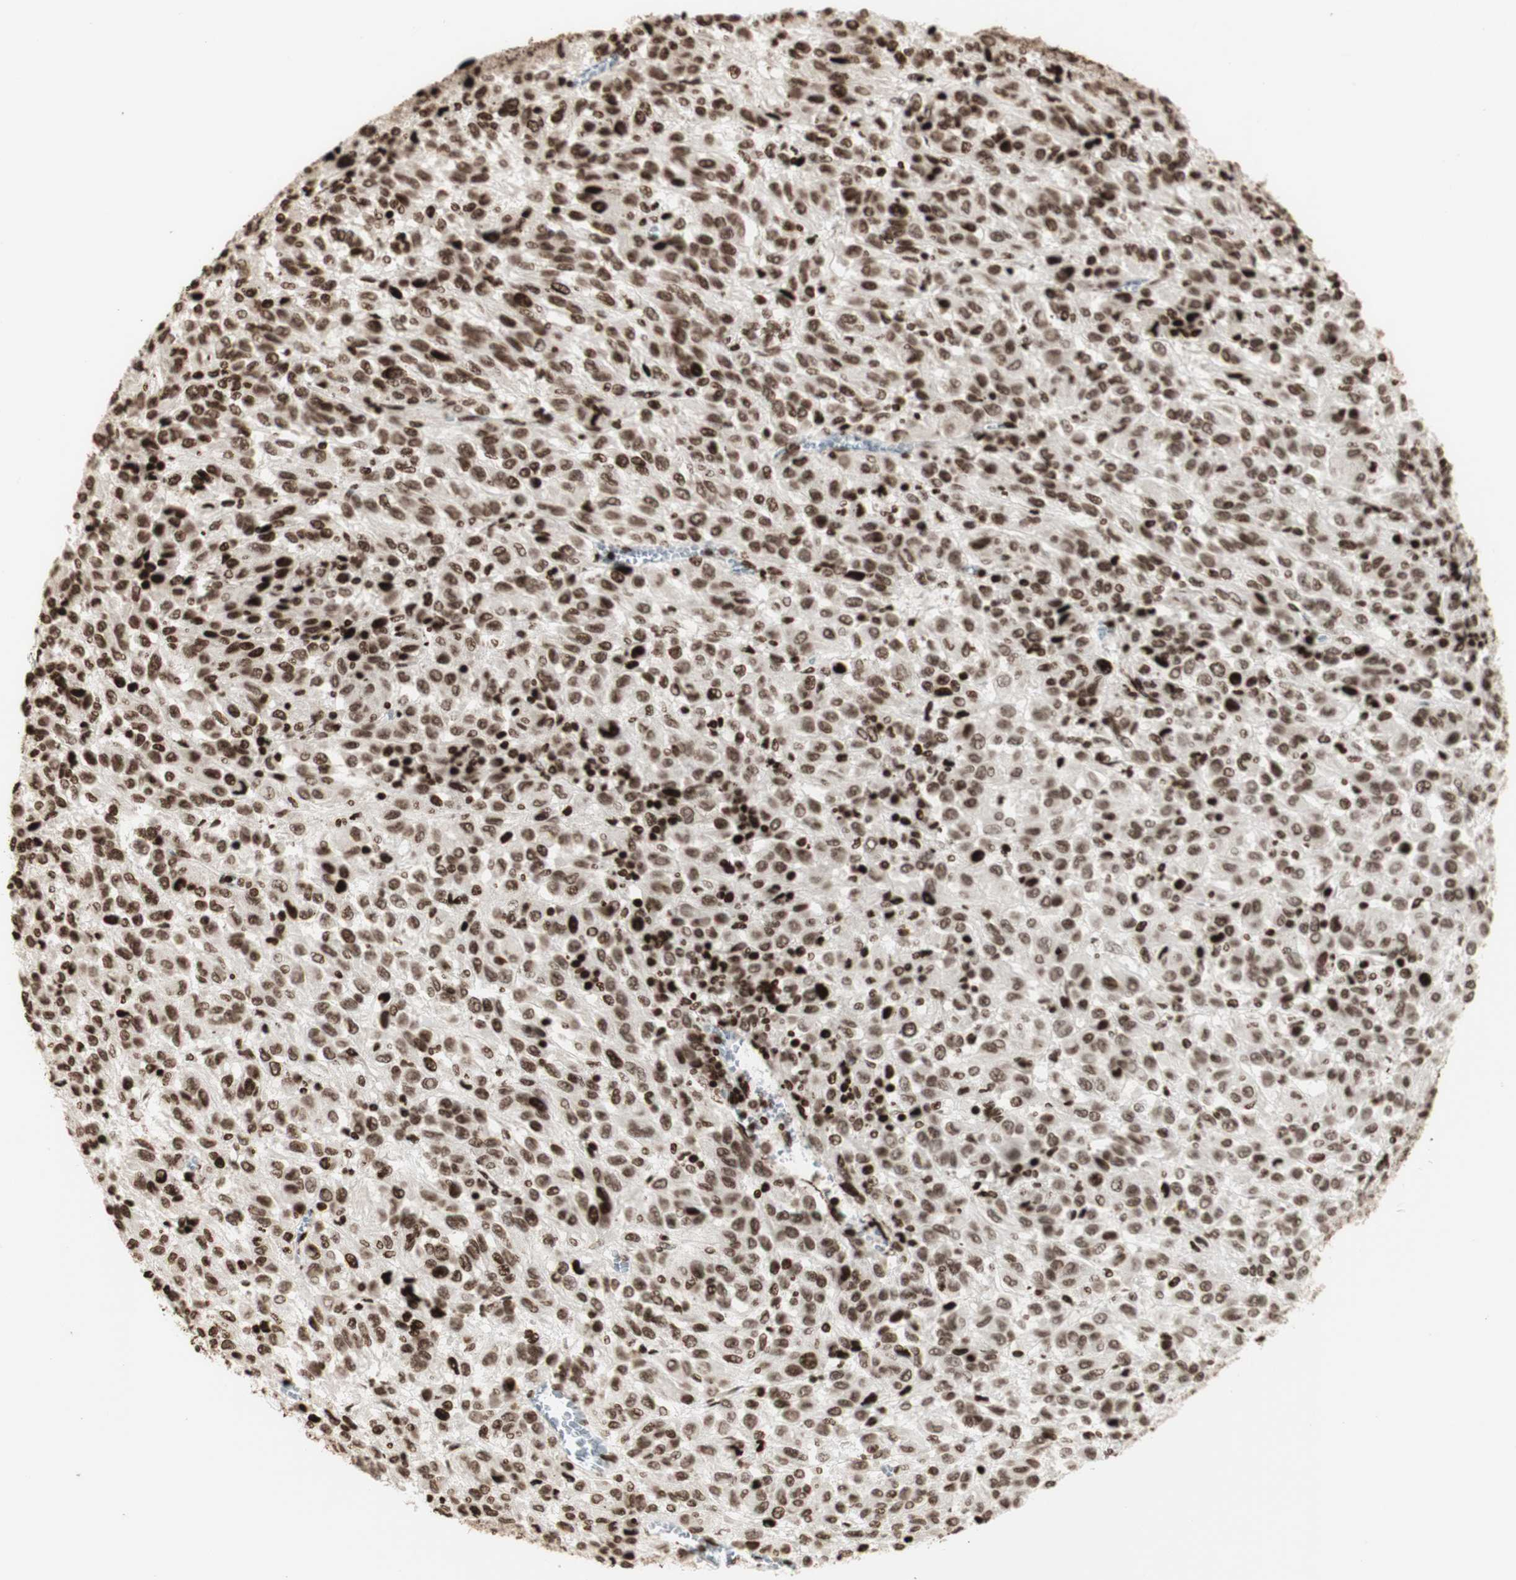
{"staining": {"intensity": "strong", "quantity": ">75%", "location": "nuclear"}, "tissue": "melanoma", "cell_type": "Tumor cells", "image_type": "cancer", "snomed": [{"axis": "morphology", "description": "Malignant melanoma, Metastatic site"}, {"axis": "topography", "description": "Lung"}], "caption": "About >75% of tumor cells in human melanoma exhibit strong nuclear protein positivity as visualized by brown immunohistochemical staining.", "gene": "NCAPD2", "patient": {"sex": "male", "age": 64}}